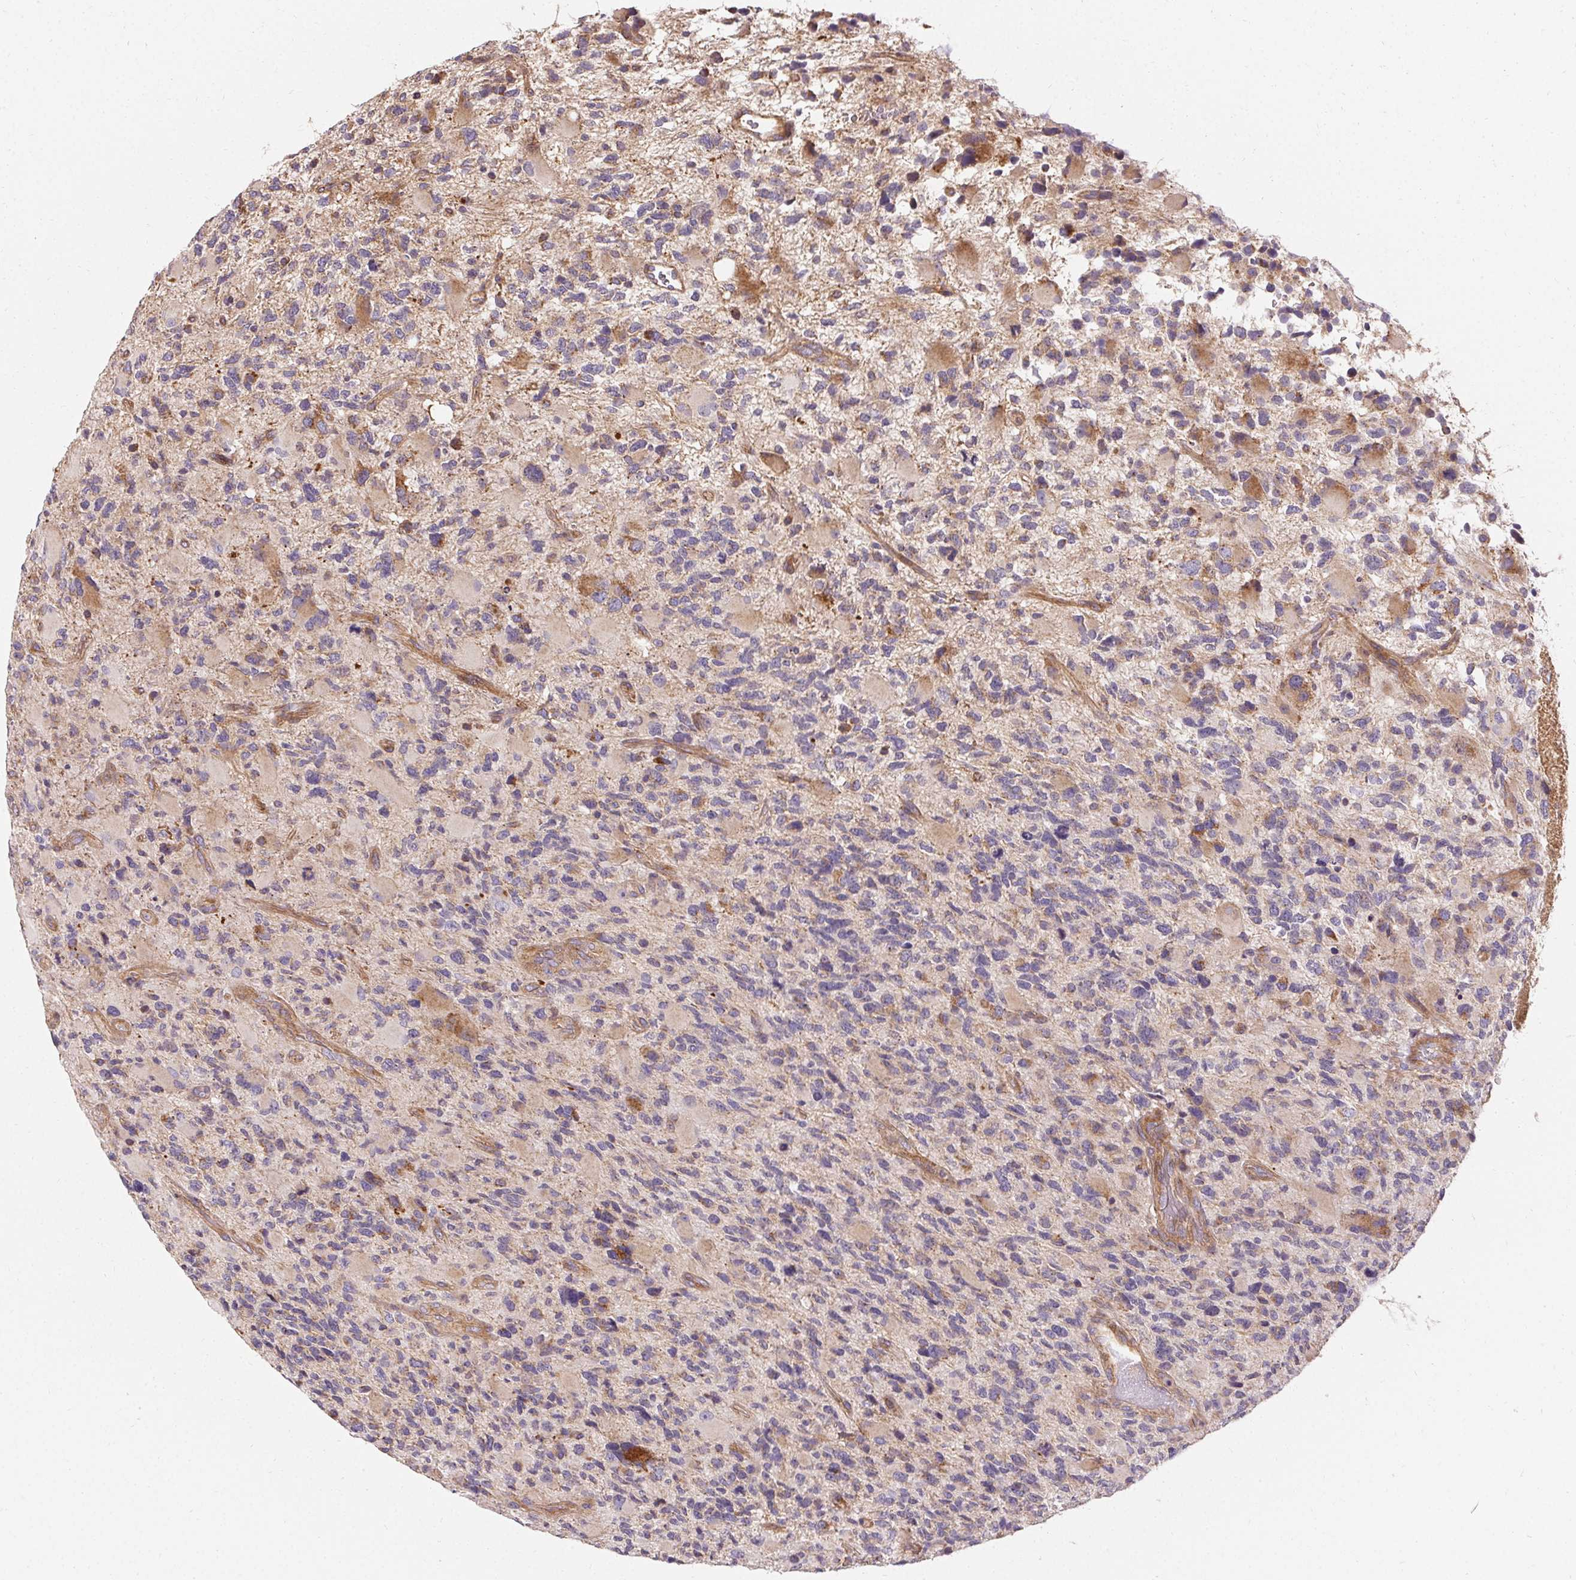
{"staining": {"intensity": "negative", "quantity": "none", "location": "none"}, "tissue": "glioma", "cell_type": "Tumor cells", "image_type": "cancer", "snomed": [{"axis": "morphology", "description": "Glioma, malignant, High grade"}, {"axis": "topography", "description": "Brain"}], "caption": "Immunohistochemical staining of glioma shows no significant staining in tumor cells.", "gene": "APLP1", "patient": {"sex": "female", "age": 71}}